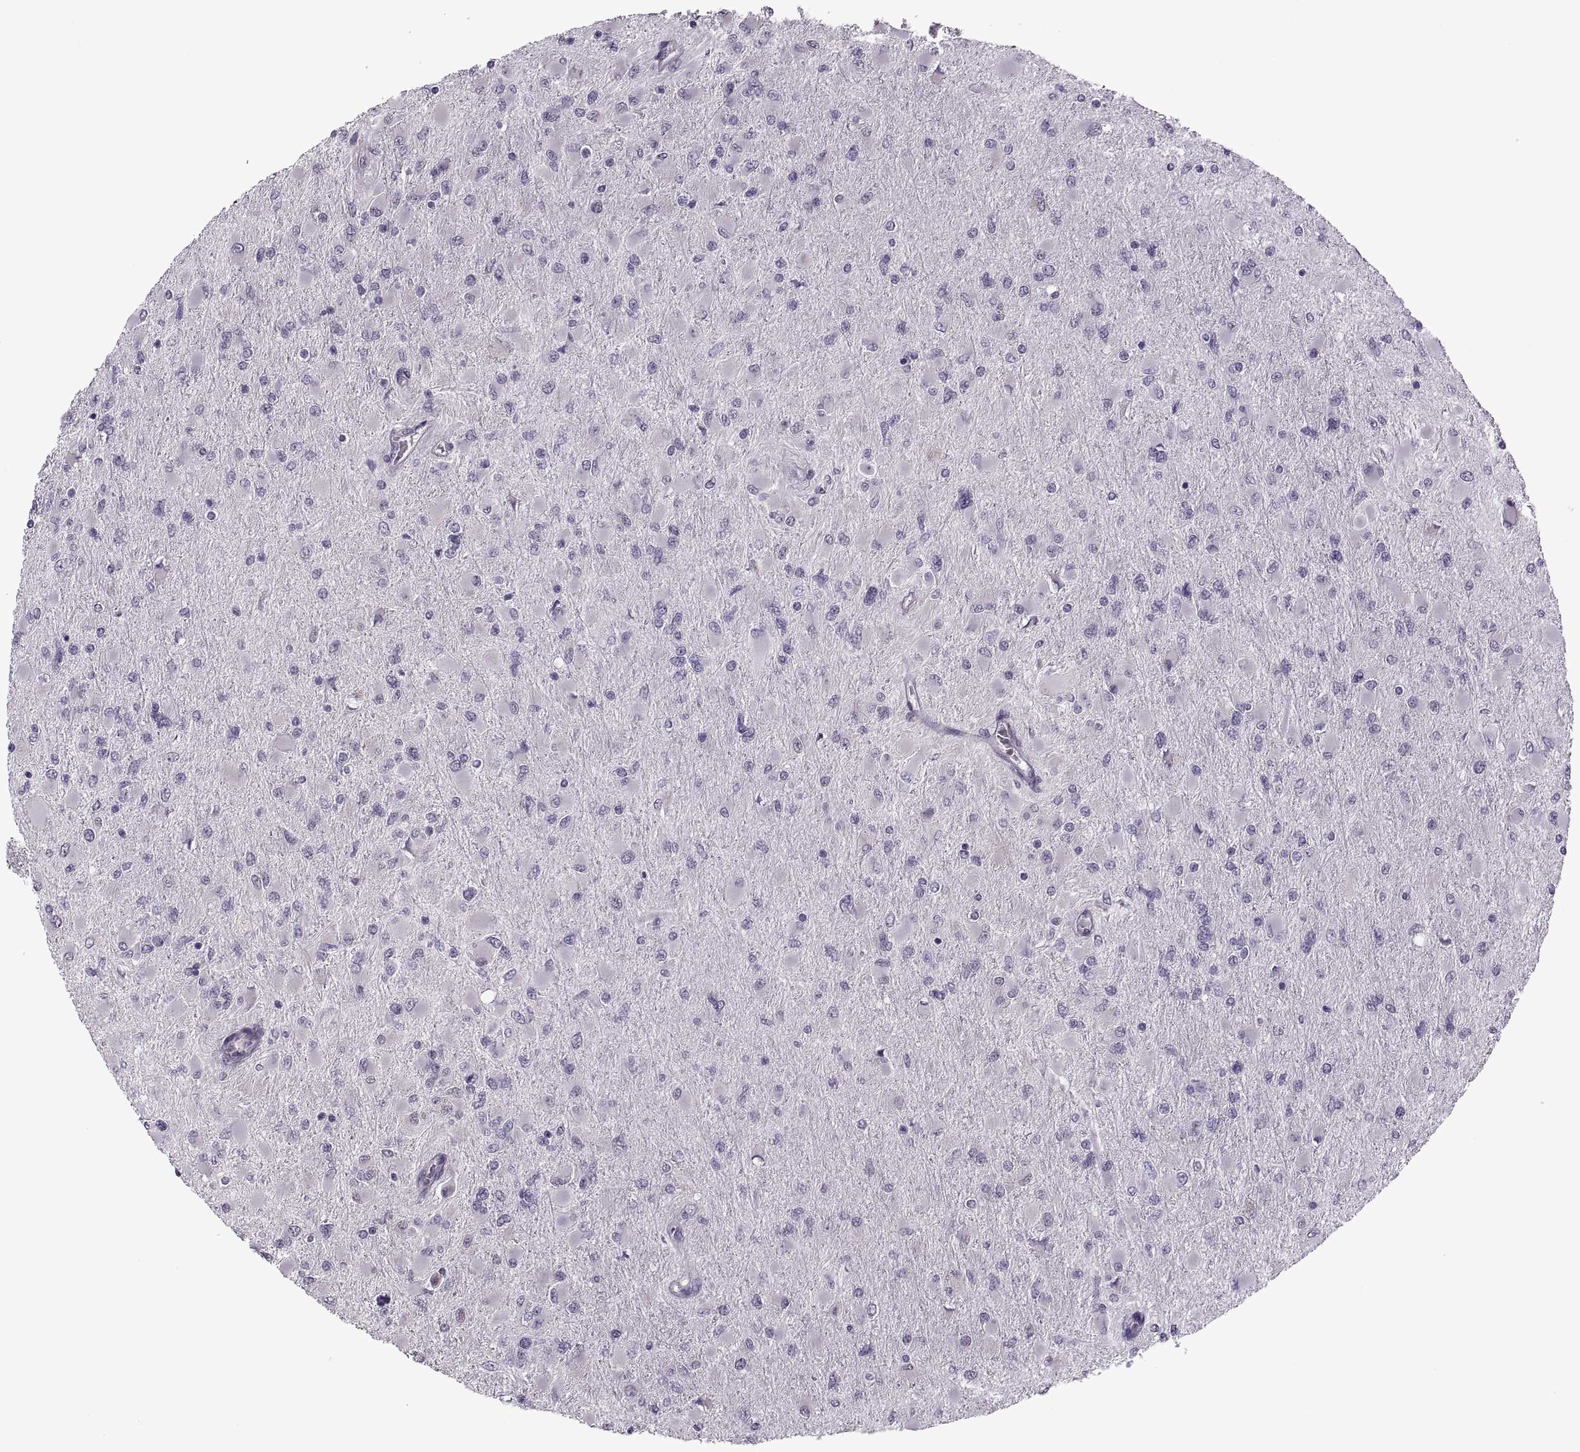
{"staining": {"intensity": "negative", "quantity": "none", "location": "none"}, "tissue": "glioma", "cell_type": "Tumor cells", "image_type": "cancer", "snomed": [{"axis": "morphology", "description": "Glioma, malignant, High grade"}, {"axis": "topography", "description": "Cerebral cortex"}], "caption": "The photomicrograph demonstrates no staining of tumor cells in high-grade glioma (malignant).", "gene": "PRSS37", "patient": {"sex": "female", "age": 36}}